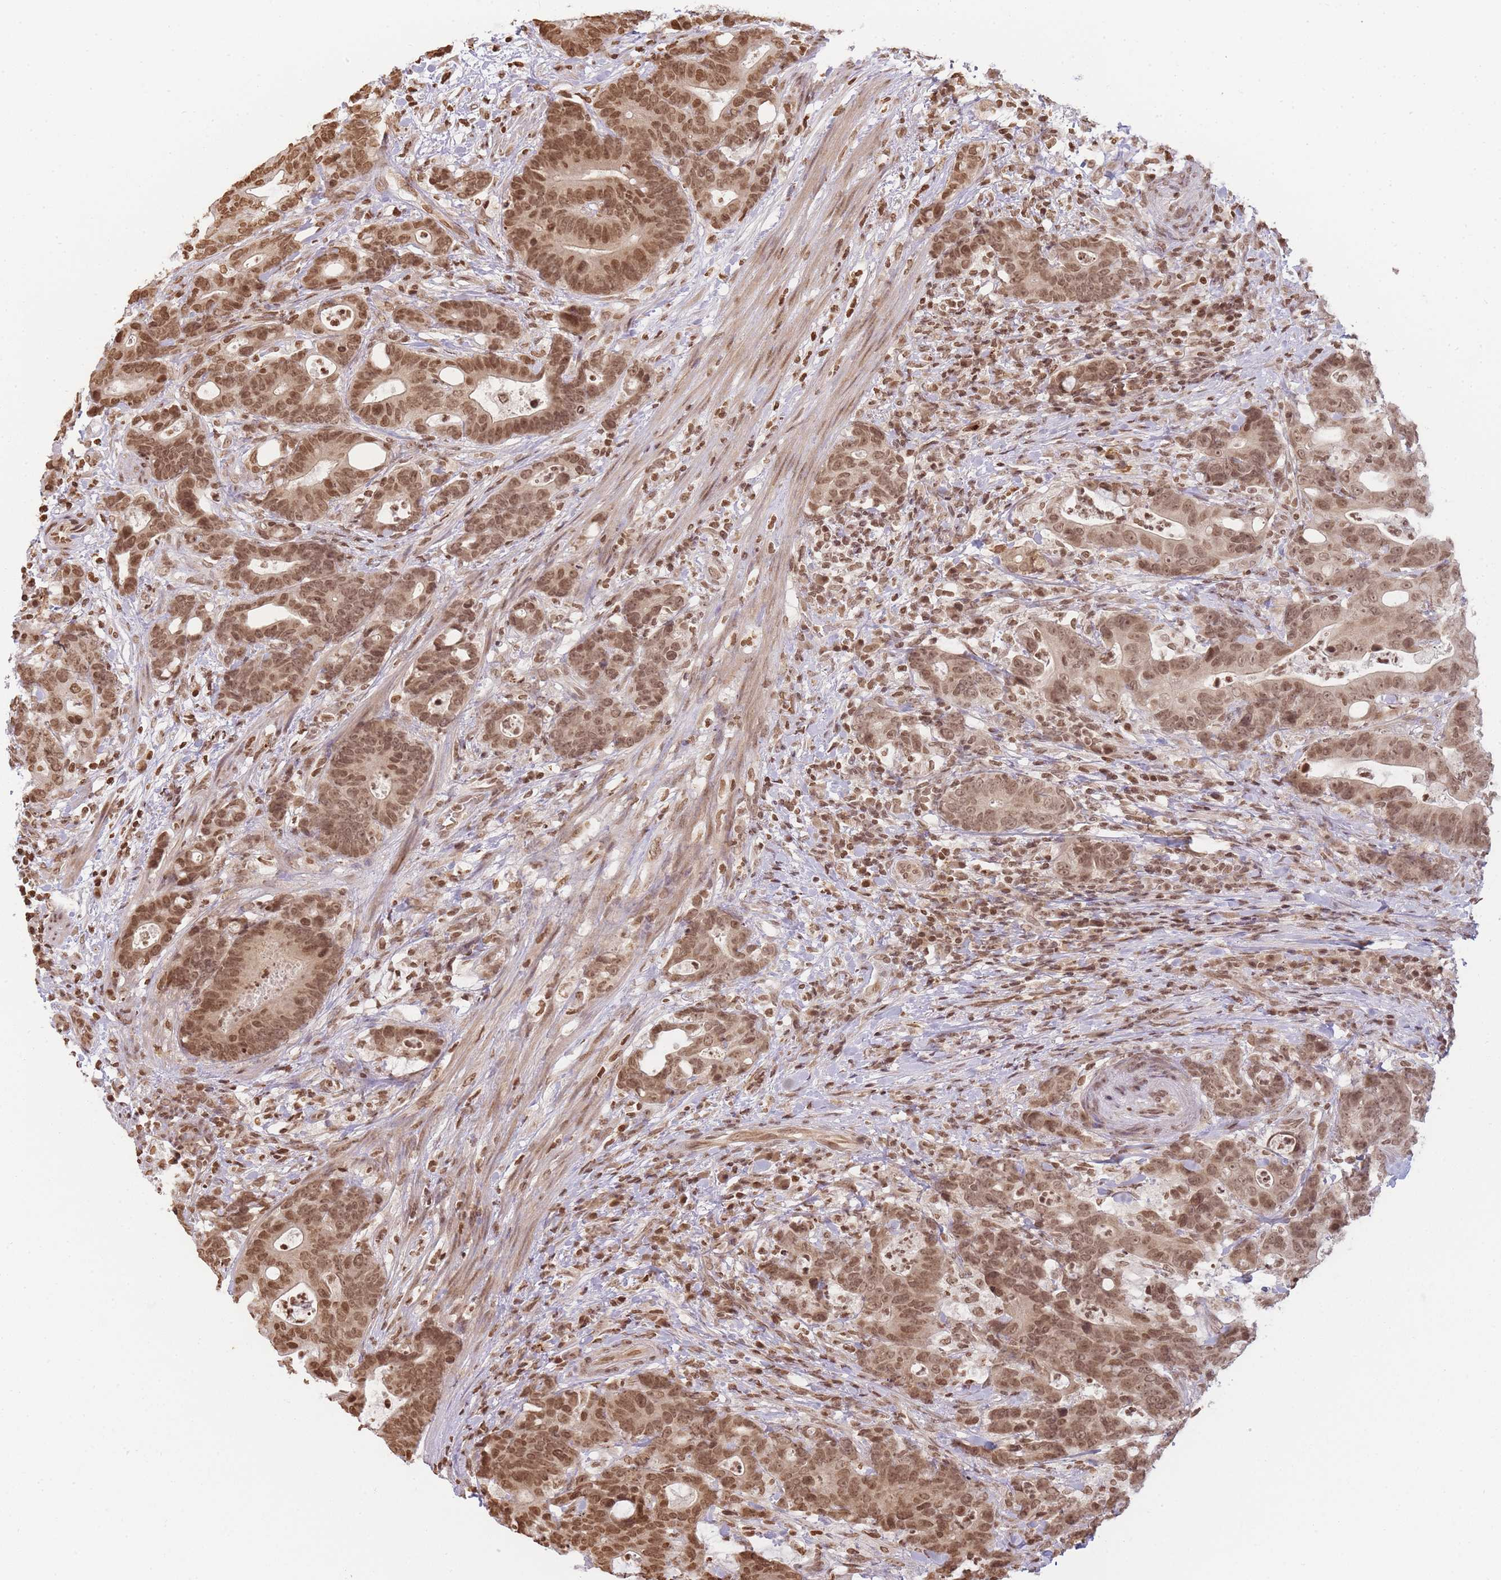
{"staining": {"intensity": "moderate", "quantity": ">75%", "location": "nuclear"}, "tissue": "colorectal cancer", "cell_type": "Tumor cells", "image_type": "cancer", "snomed": [{"axis": "morphology", "description": "Adenocarcinoma, NOS"}, {"axis": "topography", "description": "Colon"}], "caption": "Colorectal adenocarcinoma stained with immunohistochemistry displays moderate nuclear staining in approximately >75% of tumor cells. The protein of interest is shown in brown color, while the nuclei are stained blue.", "gene": "WWTR1", "patient": {"sex": "female", "age": 82}}